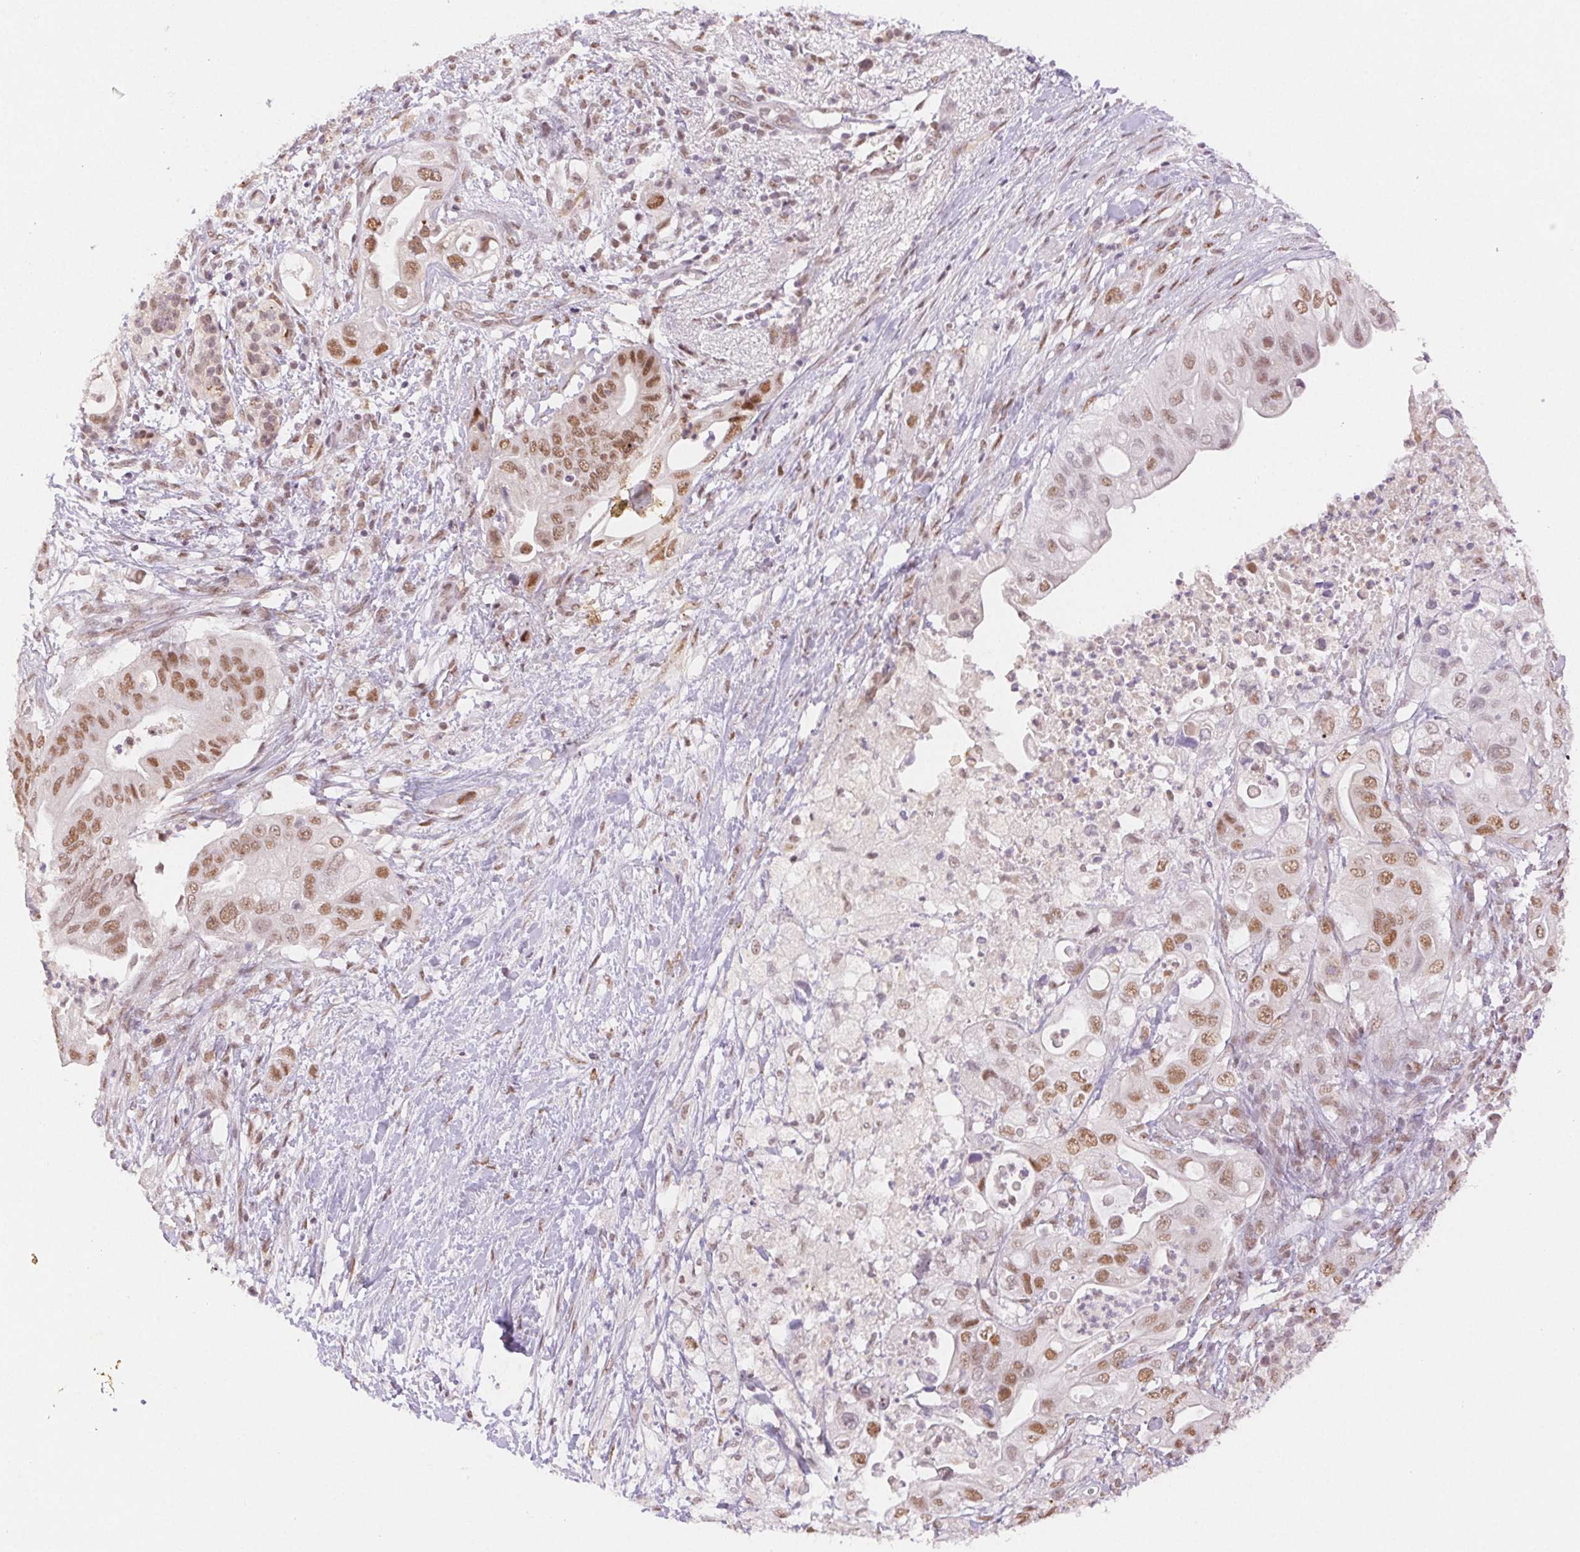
{"staining": {"intensity": "moderate", "quantity": ">75%", "location": "nuclear"}, "tissue": "pancreatic cancer", "cell_type": "Tumor cells", "image_type": "cancer", "snomed": [{"axis": "morphology", "description": "Adenocarcinoma, NOS"}, {"axis": "topography", "description": "Pancreas"}], "caption": "DAB immunohistochemical staining of pancreatic cancer (adenocarcinoma) exhibits moderate nuclear protein expression in about >75% of tumor cells.", "gene": "H2AZ2", "patient": {"sex": "female", "age": 72}}